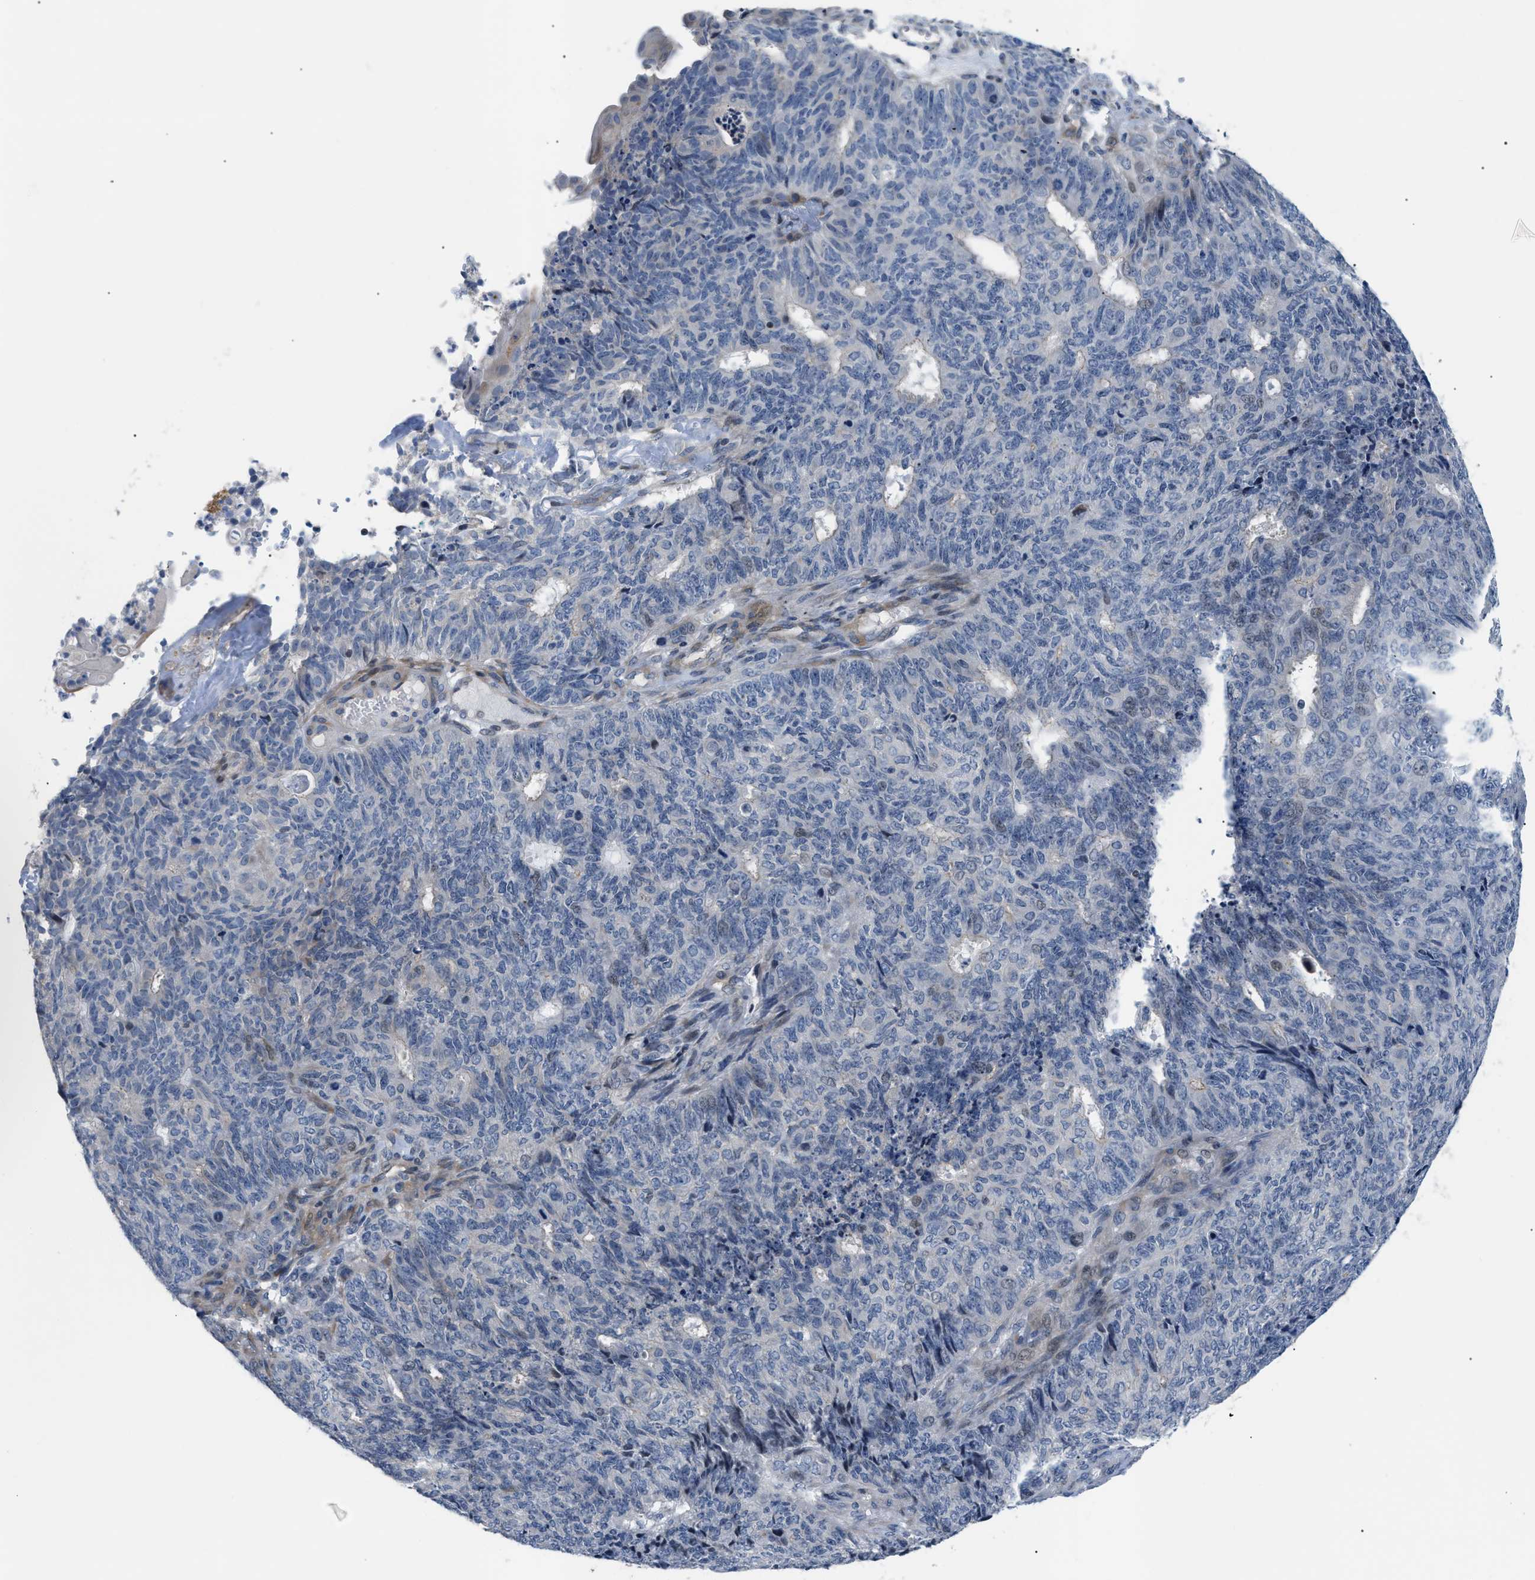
{"staining": {"intensity": "weak", "quantity": "<25%", "location": "nuclear"}, "tissue": "endometrial cancer", "cell_type": "Tumor cells", "image_type": "cancer", "snomed": [{"axis": "morphology", "description": "Adenocarcinoma, NOS"}, {"axis": "topography", "description": "Endometrium"}], "caption": "This is an immunohistochemistry histopathology image of human endometrial adenocarcinoma. There is no expression in tumor cells.", "gene": "FDCSP", "patient": {"sex": "female", "age": 32}}